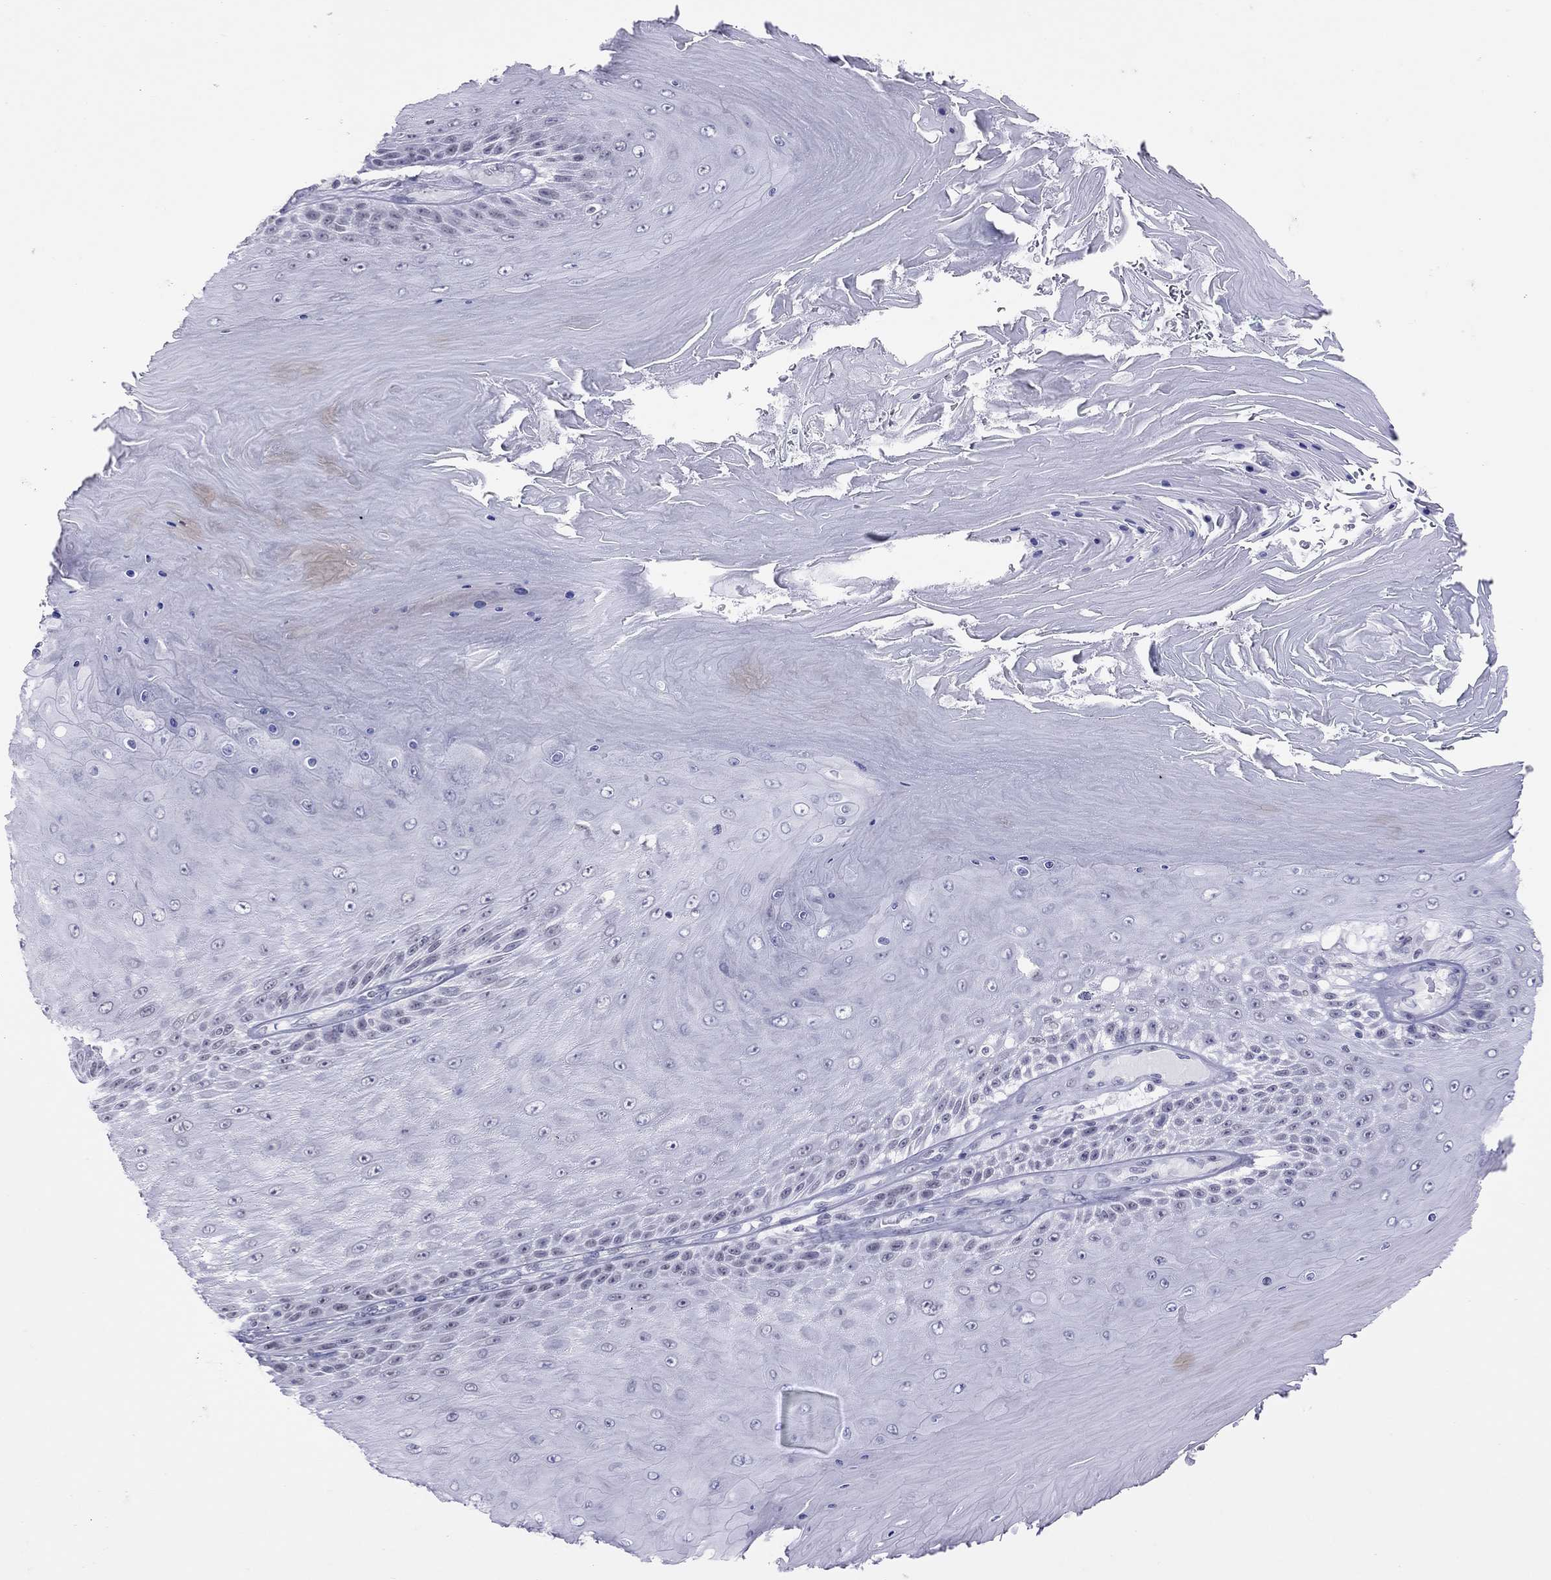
{"staining": {"intensity": "negative", "quantity": "none", "location": "none"}, "tissue": "skin cancer", "cell_type": "Tumor cells", "image_type": "cancer", "snomed": [{"axis": "morphology", "description": "Squamous cell carcinoma, NOS"}, {"axis": "topography", "description": "Skin"}], "caption": "This photomicrograph is of squamous cell carcinoma (skin) stained with immunohistochemistry (IHC) to label a protein in brown with the nuclei are counter-stained blue. There is no staining in tumor cells. The staining was performed using DAB (3,3'-diaminobenzidine) to visualize the protein expression in brown, while the nuclei were stained in blue with hematoxylin (Magnification: 20x).", "gene": "JHY", "patient": {"sex": "male", "age": 62}}